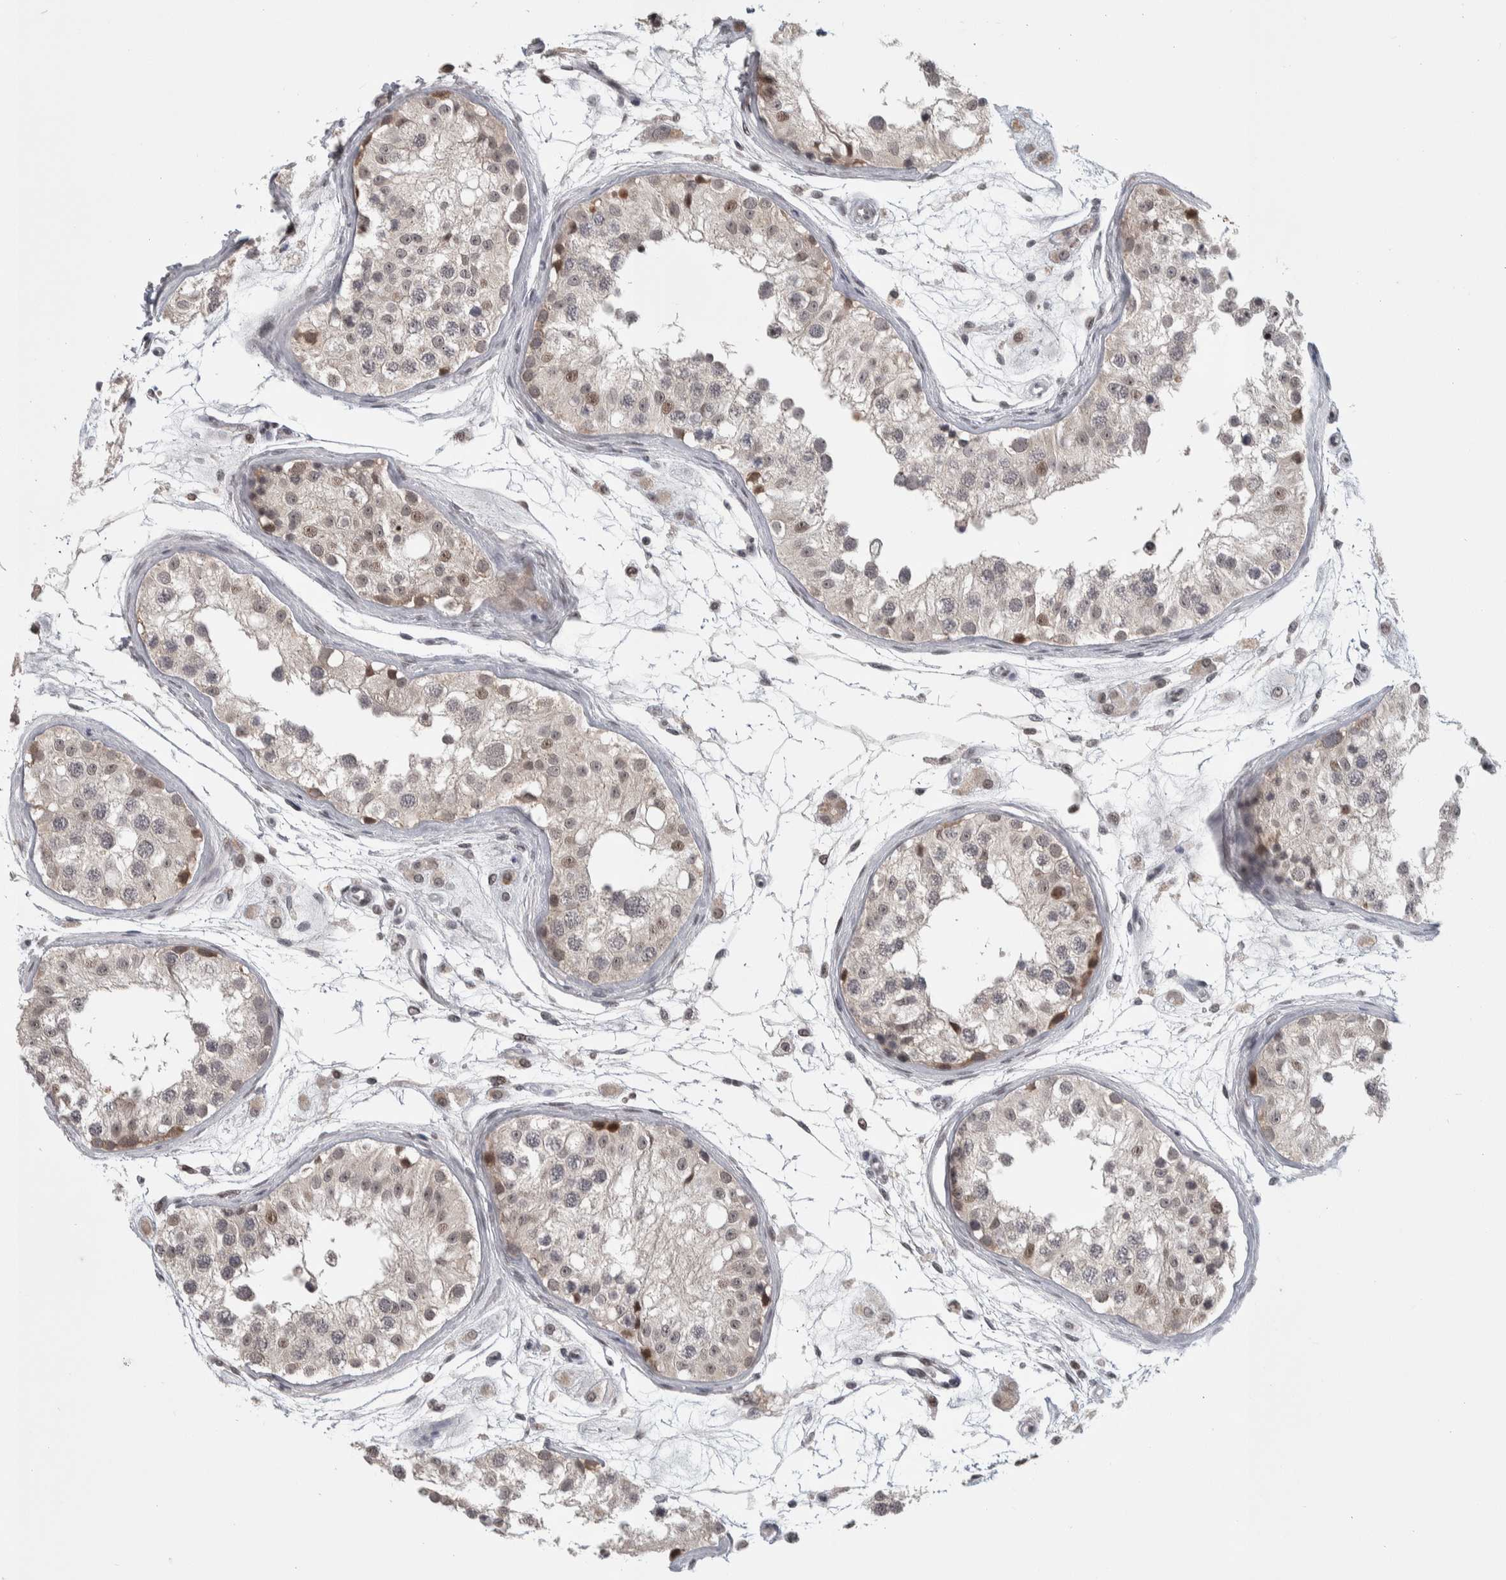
{"staining": {"intensity": "moderate", "quantity": "<25%", "location": "nuclear"}, "tissue": "testis", "cell_type": "Cells in seminiferous ducts", "image_type": "normal", "snomed": [{"axis": "morphology", "description": "Normal tissue, NOS"}, {"axis": "morphology", "description": "Adenocarcinoma, metastatic, NOS"}, {"axis": "topography", "description": "Testis"}], "caption": "Immunohistochemical staining of benign human testis displays moderate nuclear protein expression in approximately <25% of cells in seminiferous ducts. (IHC, brightfield microscopy, high magnification).", "gene": "ZSCAN21", "patient": {"sex": "male", "age": 26}}